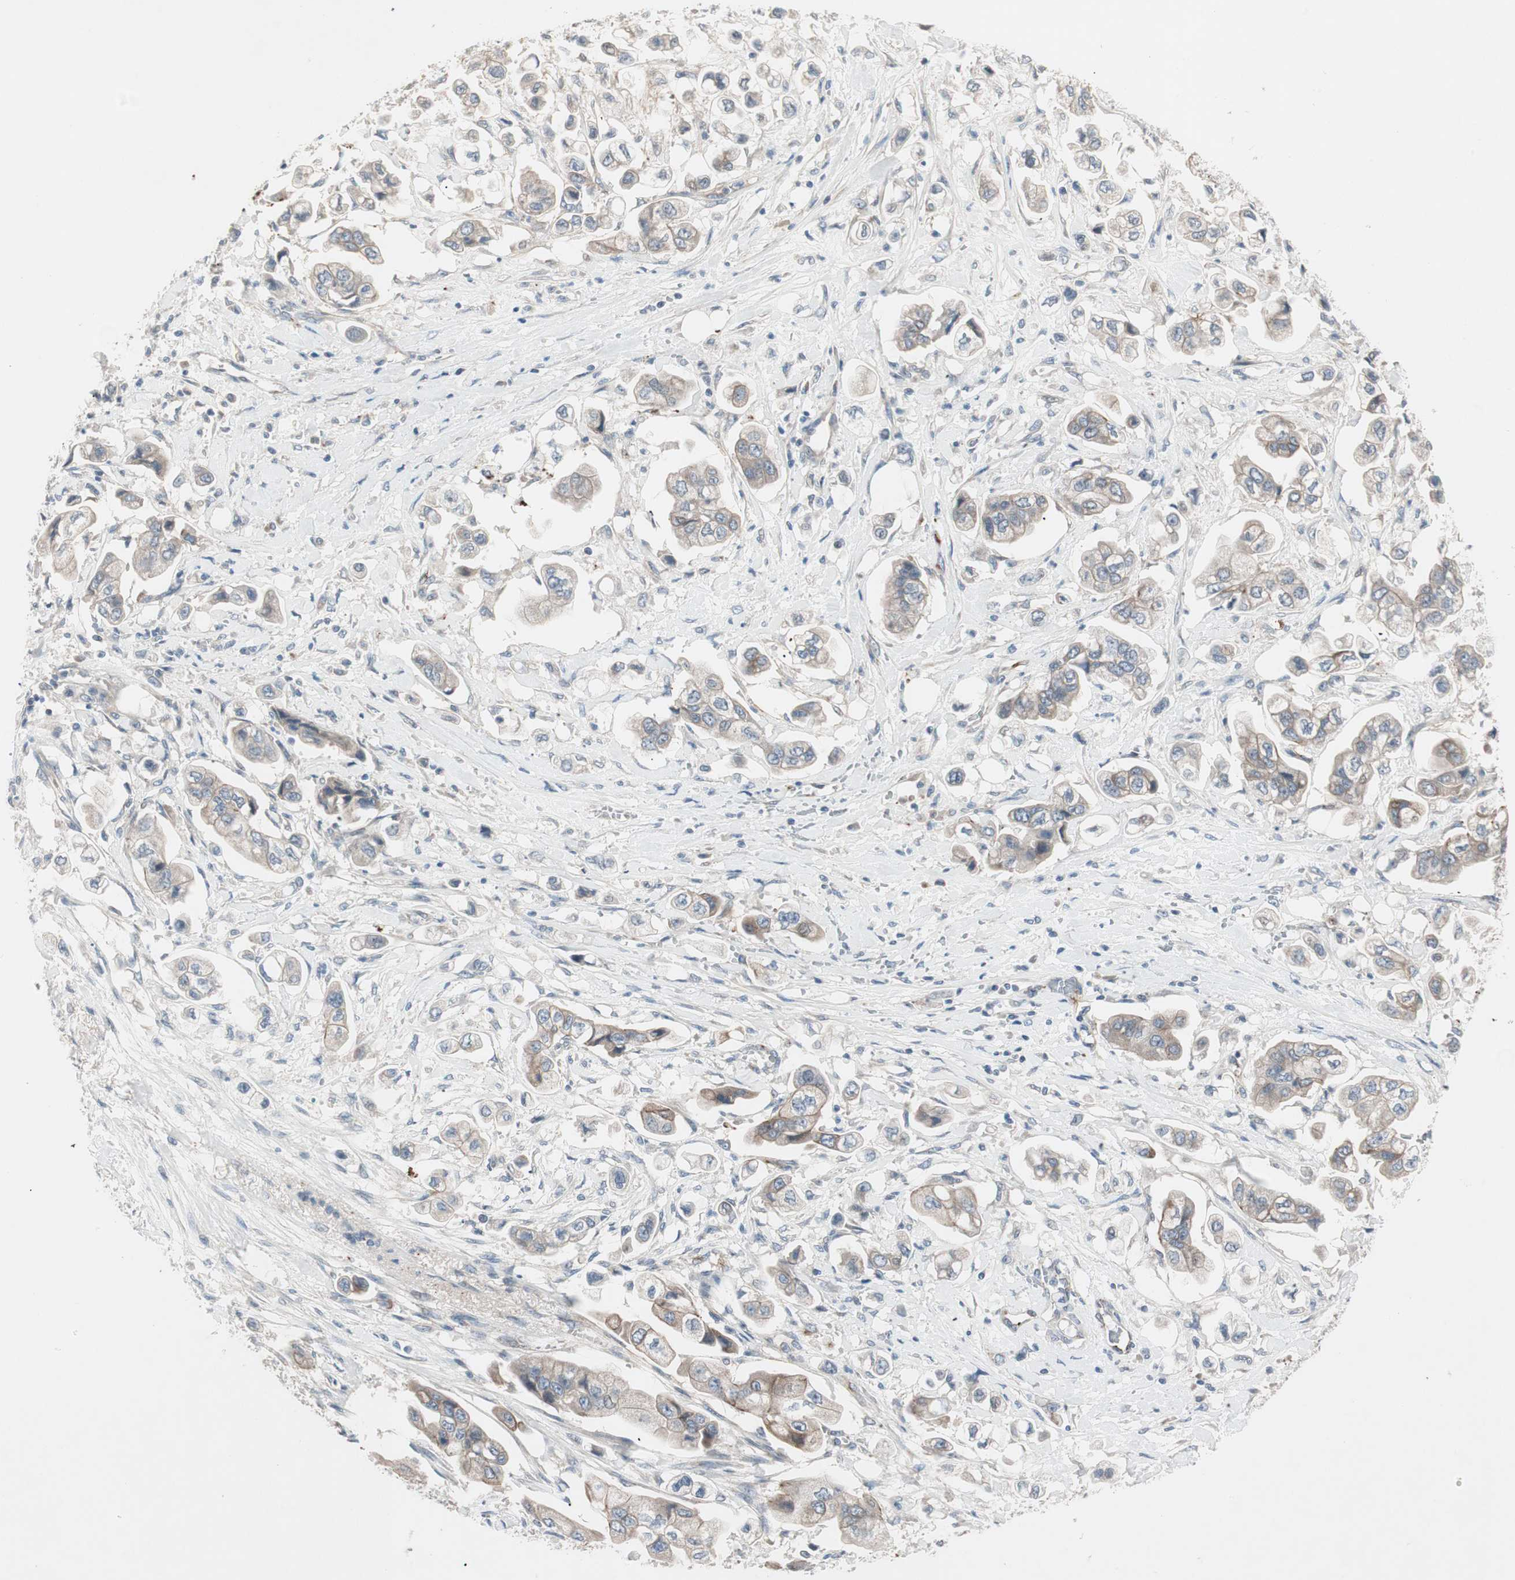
{"staining": {"intensity": "moderate", "quantity": ">75%", "location": "cytoplasmic/membranous"}, "tissue": "stomach cancer", "cell_type": "Tumor cells", "image_type": "cancer", "snomed": [{"axis": "morphology", "description": "Adenocarcinoma, NOS"}, {"axis": "topography", "description": "Stomach"}], "caption": "Protein expression analysis of stomach cancer demonstrates moderate cytoplasmic/membranous staining in about >75% of tumor cells. Using DAB (3,3'-diaminobenzidine) (brown) and hematoxylin (blue) stains, captured at high magnification using brightfield microscopy.", "gene": "FGFR4", "patient": {"sex": "male", "age": 62}}